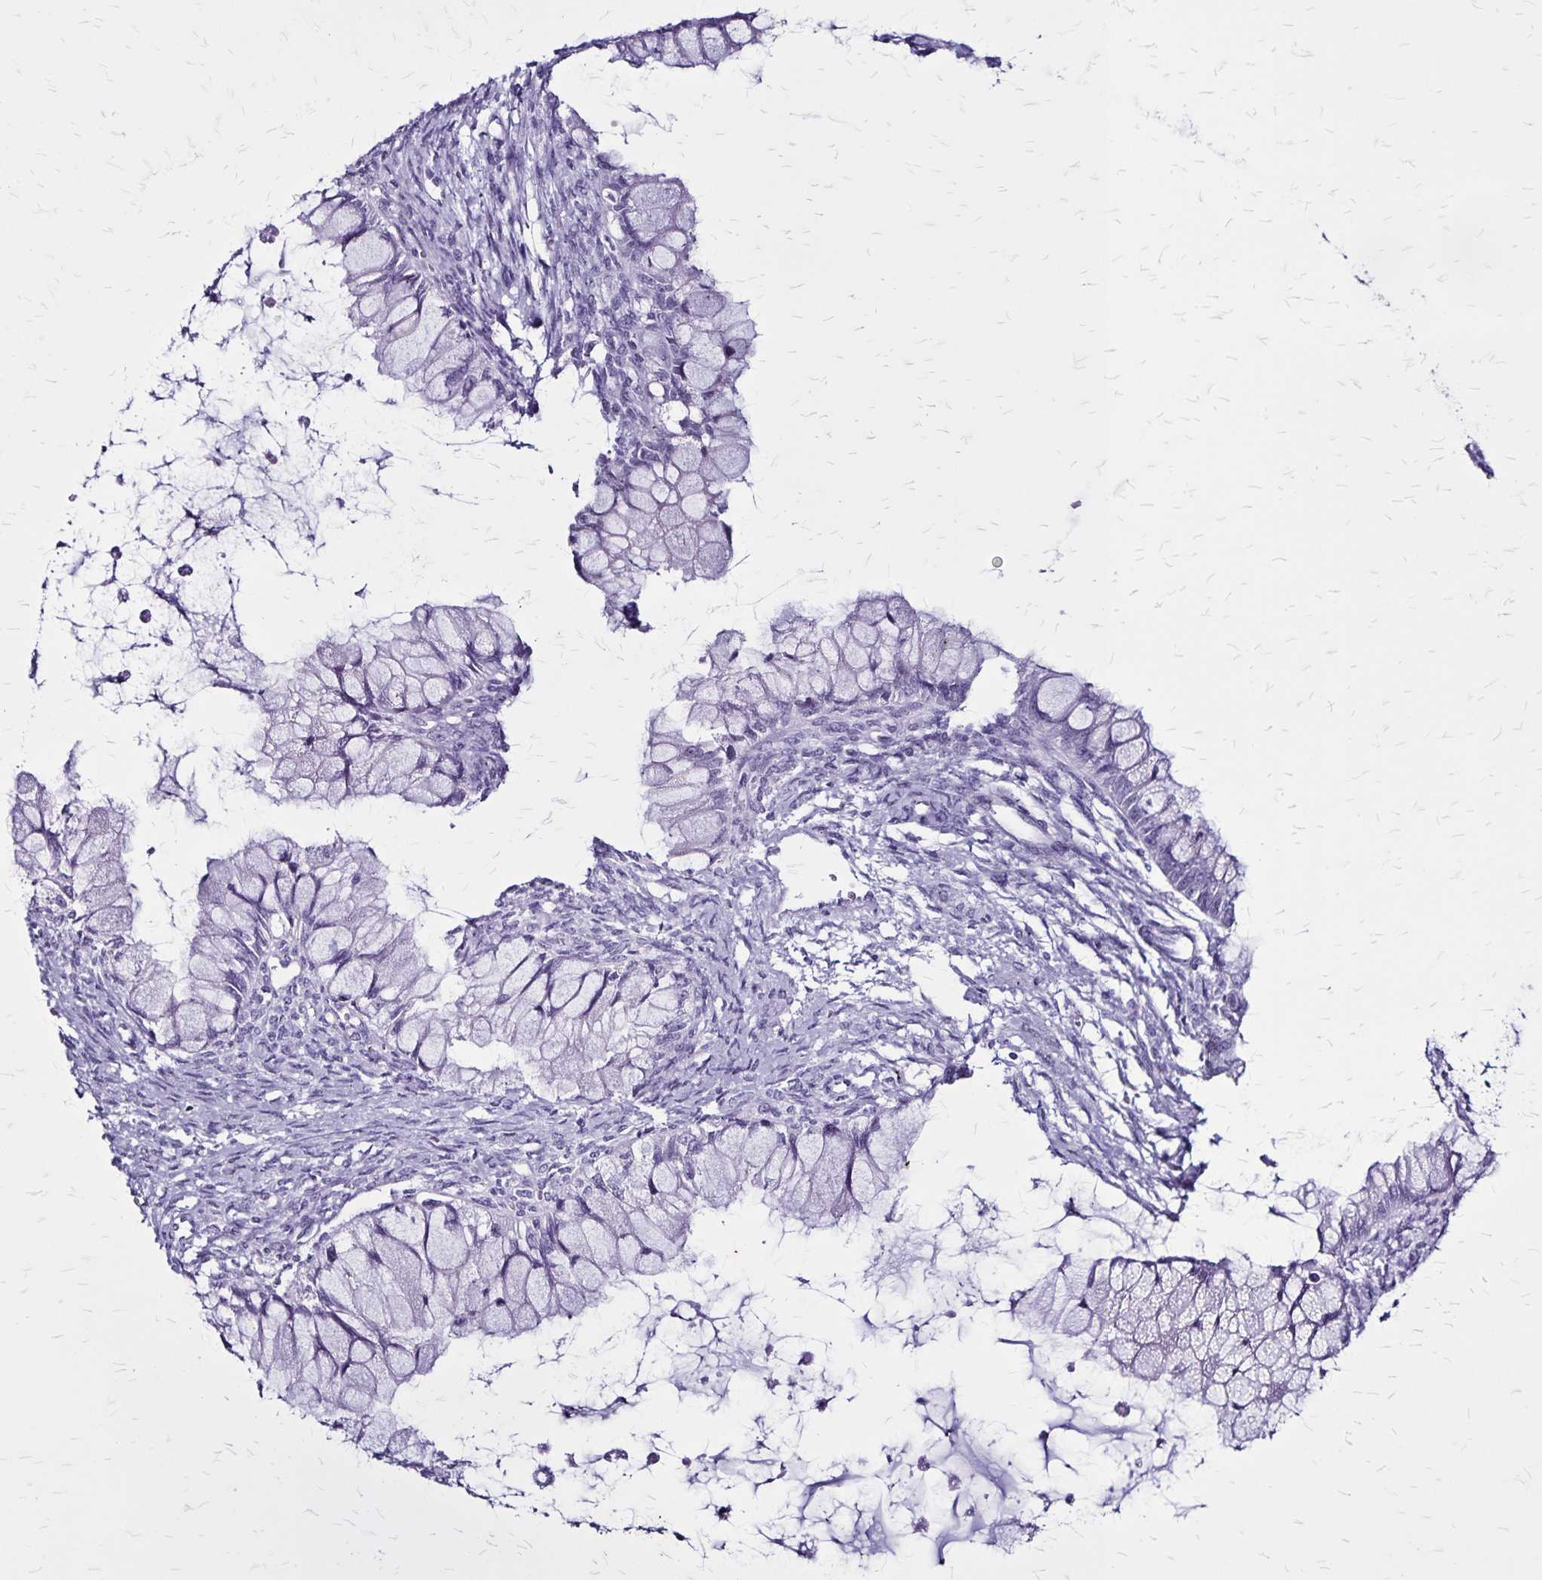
{"staining": {"intensity": "negative", "quantity": "none", "location": "none"}, "tissue": "ovarian cancer", "cell_type": "Tumor cells", "image_type": "cancer", "snomed": [{"axis": "morphology", "description": "Cystadenocarcinoma, mucinous, NOS"}, {"axis": "topography", "description": "Ovary"}], "caption": "IHC photomicrograph of mucinous cystadenocarcinoma (ovarian) stained for a protein (brown), which displays no positivity in tumor cells.", "gene": "KRT2", "patient": {"sex": "female", "age": 34}}